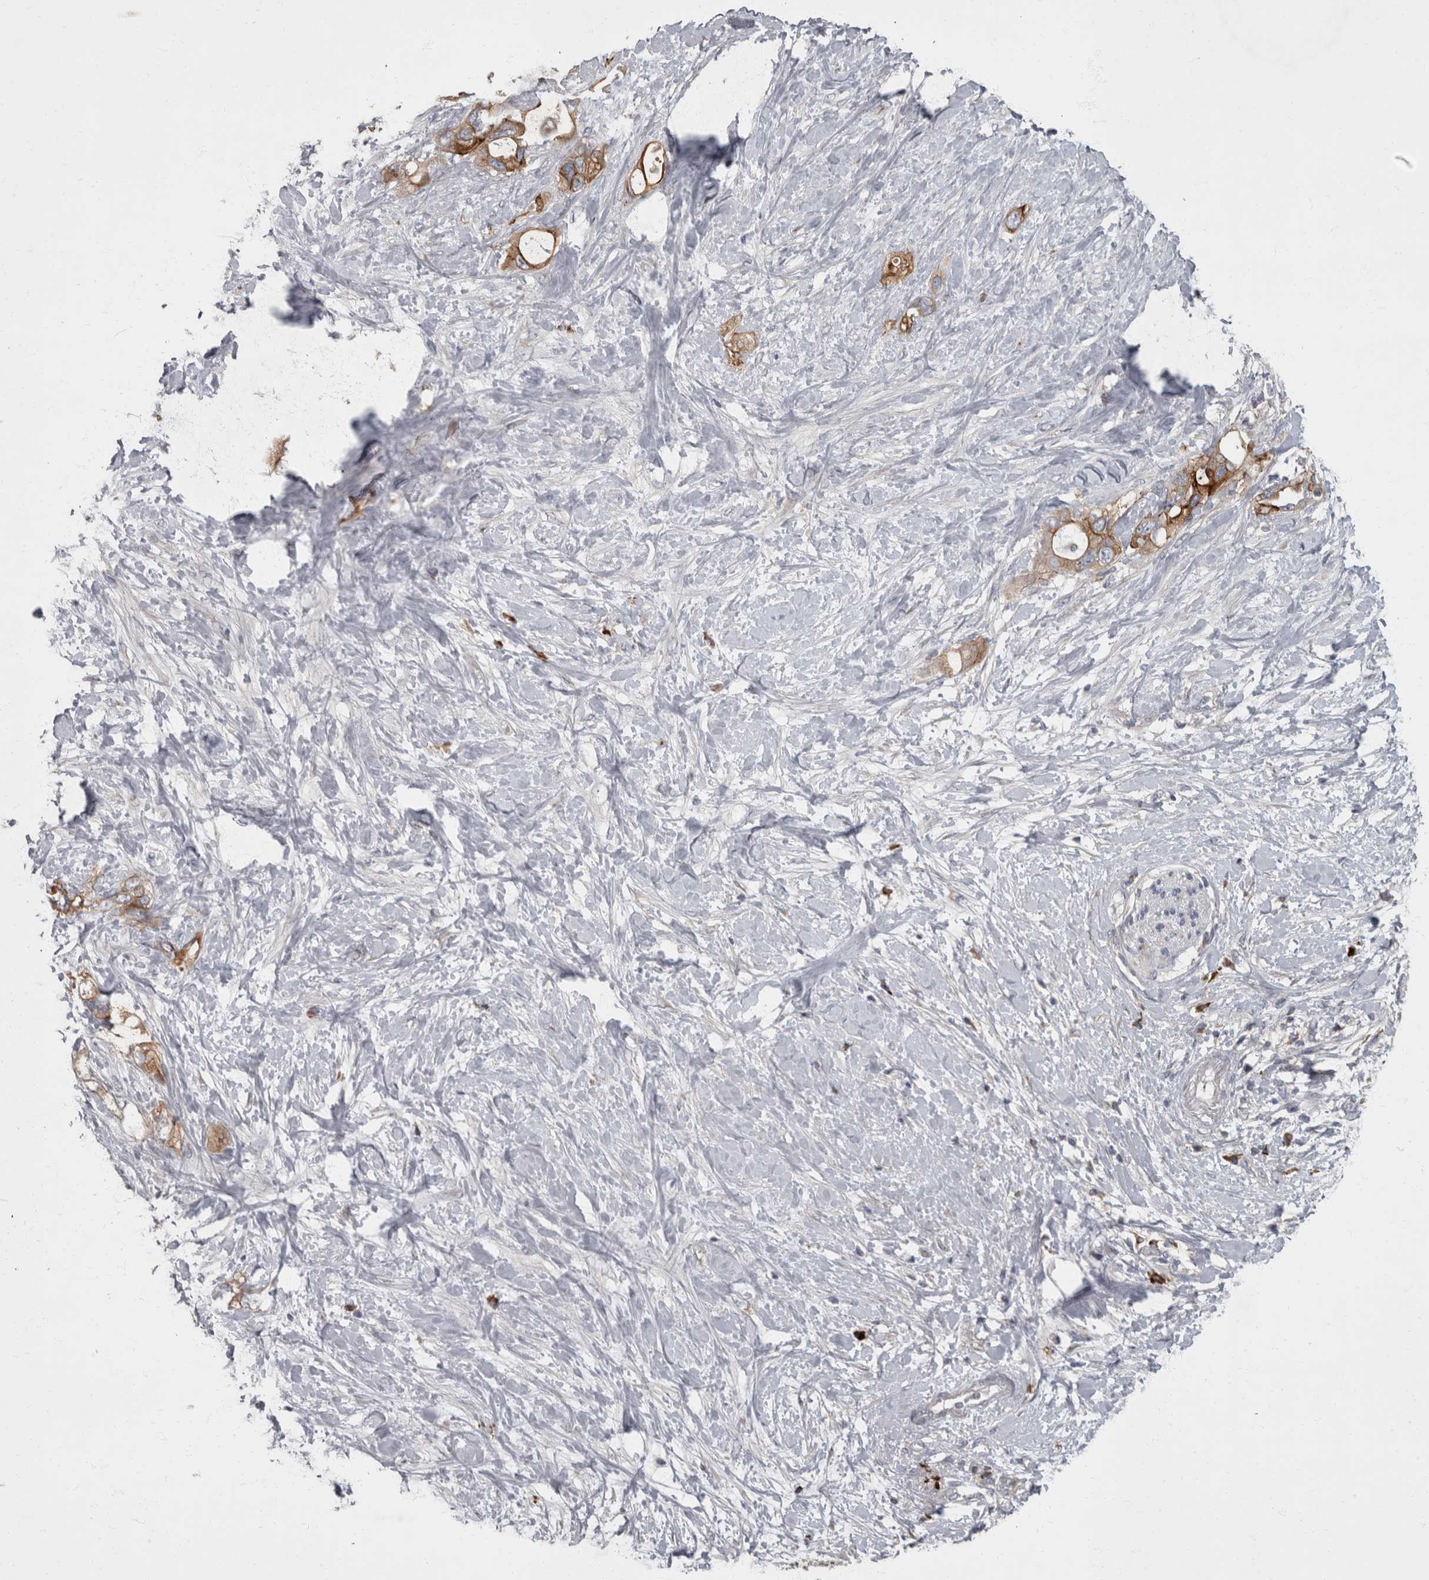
{"staining": {"intensity": "strong", "quantity": "25%-75%", "location": "cytoplasmic/membranous"}, "tissue": "pancreatic cancer", "cell_type": "Tumor cells", "image_type": "cancer", "snomed": [{"axis": "morphology", "description": "Adenocarcinoma, NOS"}, {"axis": "topography", "description": "Pancreas"}], "caption": "A photomicrograph of pancreatic adenocarcinoma stained for a protein displays strong cytoplasmic/membranous brown staining in tumor cells. (DAB (3,3'-diaminobenzidine) IHC with brightfield microscopy, high magnification).", "gene": "CDC42BPG", "patient": {"sex": "female", "age": 56}}